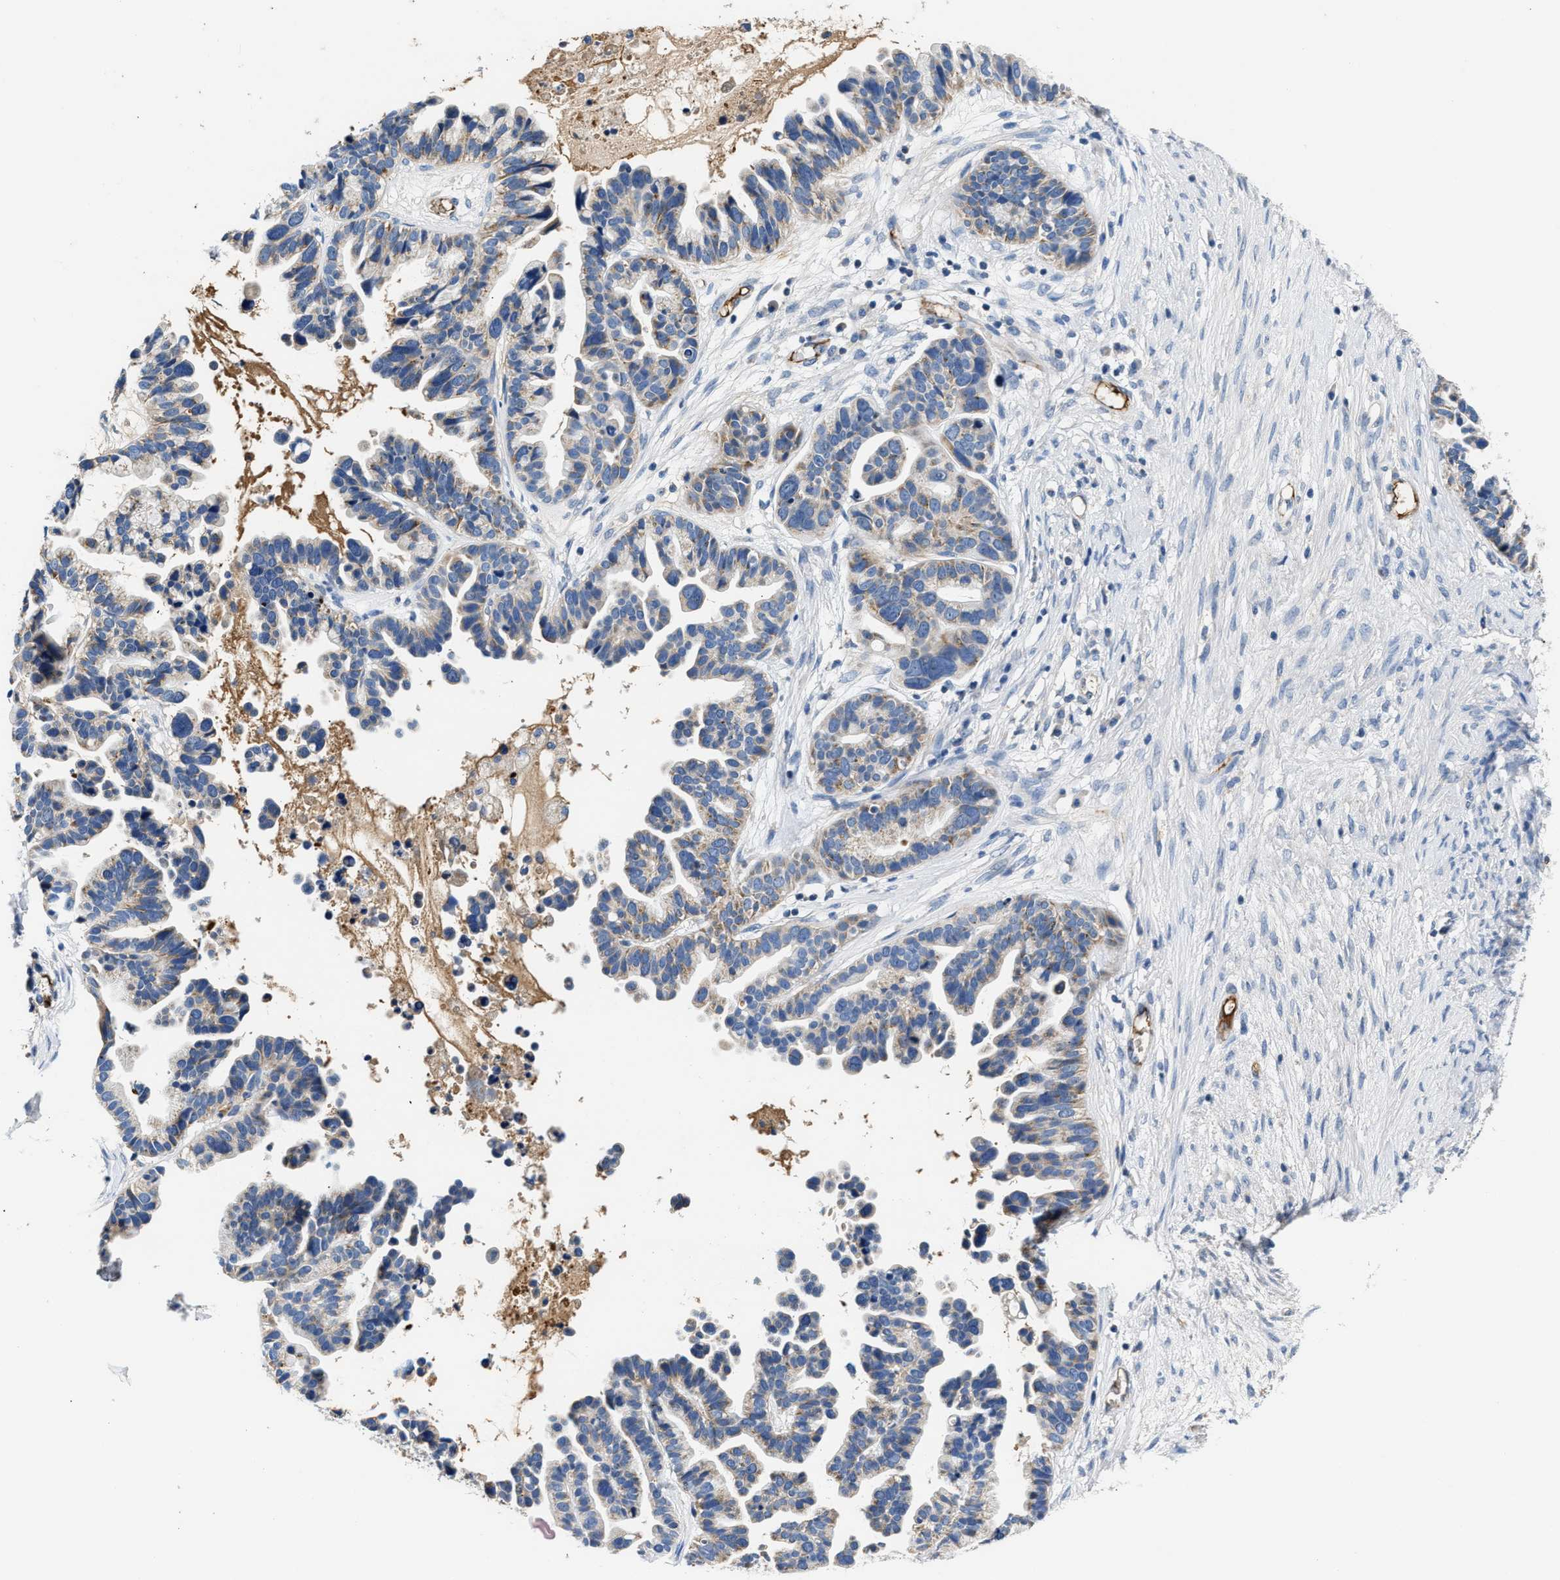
{"staining": {"intensity": "weak", "quantity": "25%-75%", "location": "cytoplasmic/membranous"}, "tissue": "ovarian cancer", "cell_type": "Tumor cells", "image_type": "cancer", "snomed": [{"axis": "morphology", "description": "Cystadenocarcinoma, serous, NOS"}, {"axis": "topography", "description": "Ovary"}], "caption": "There is low levels of weak cytoplasmic/membranous staining in tumor cells of ovarian serous cystadenocarcinoma, as demonstrated by immunohistochemical staining (brown color).", "gene": "TUT7", "patient": {"sex": "female", "age": 56}}